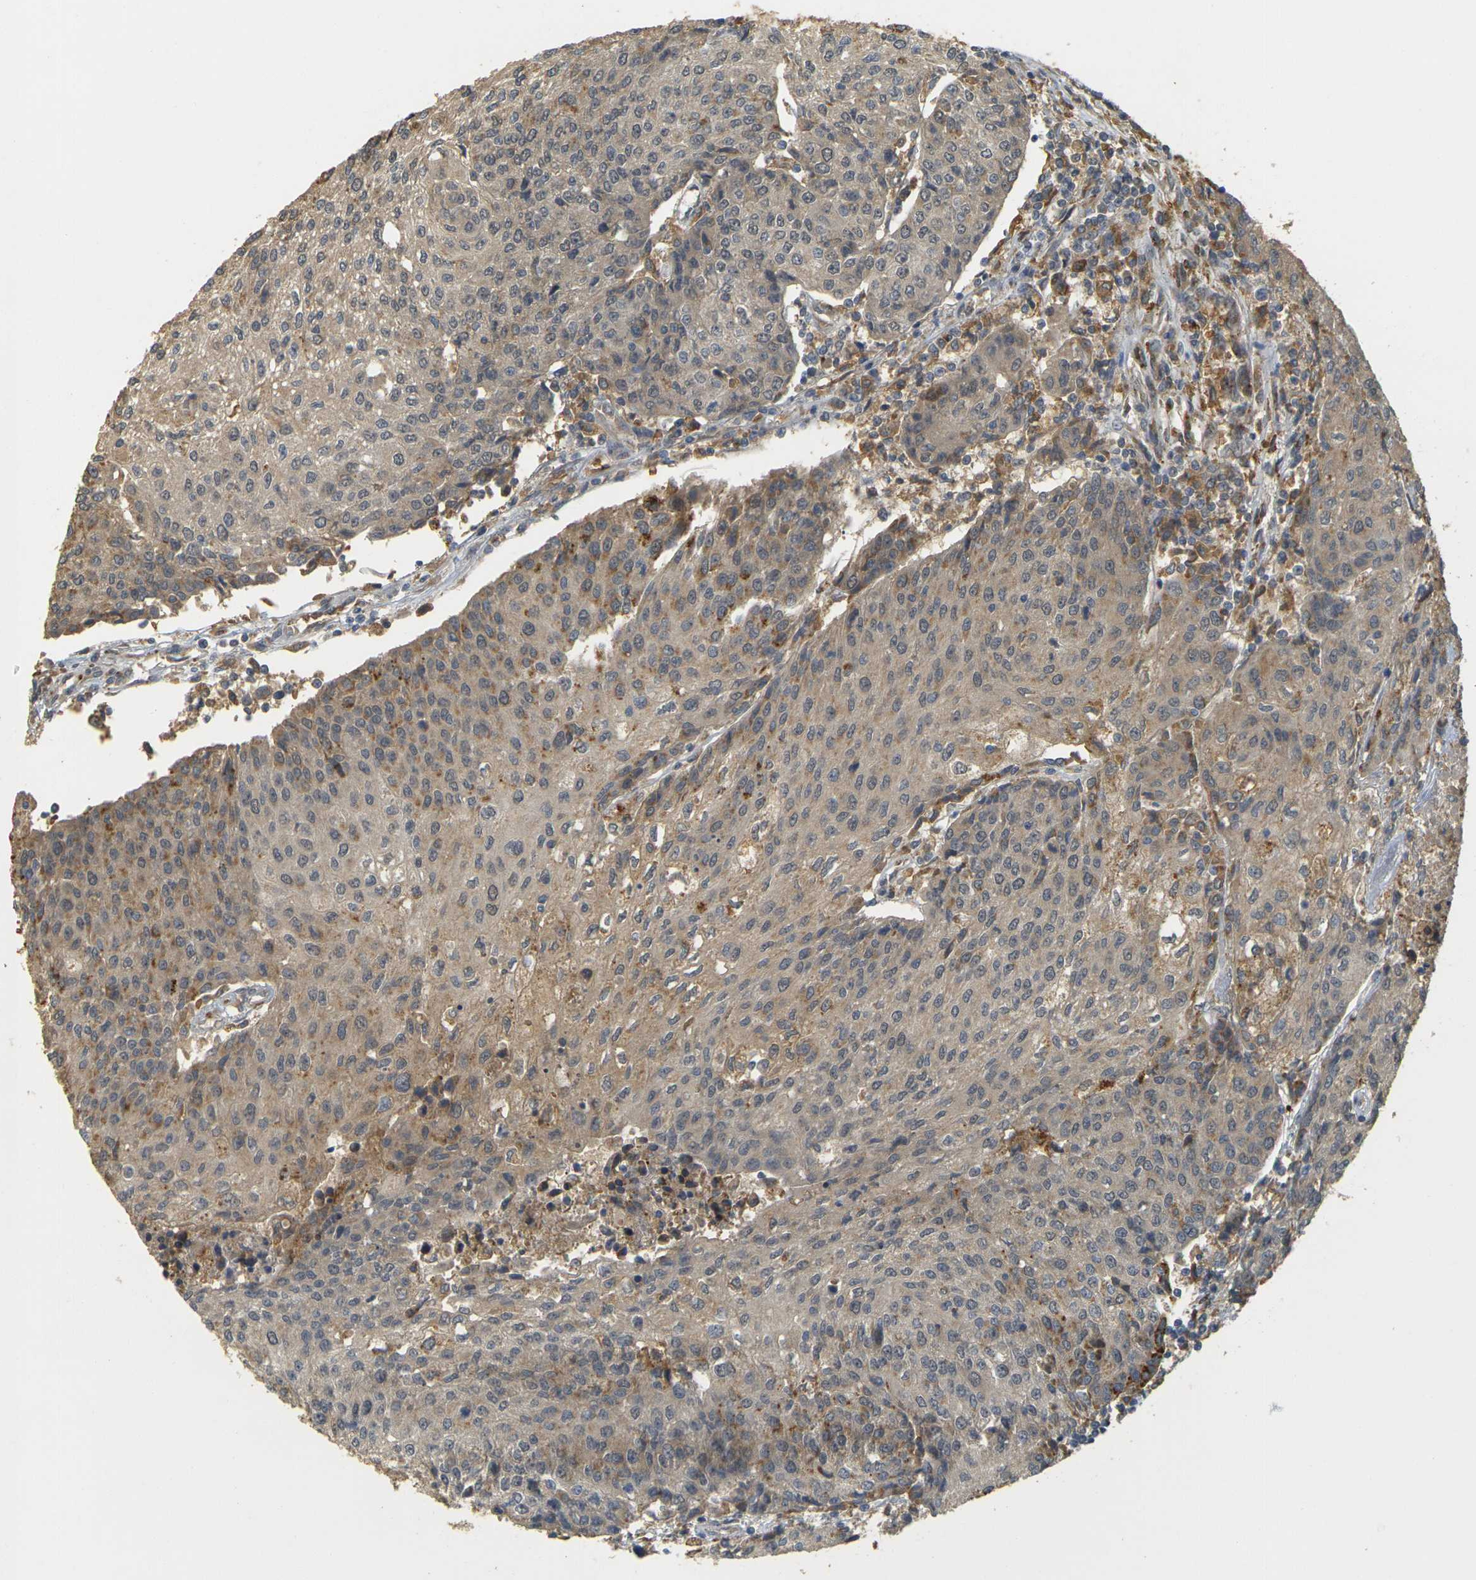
{"staining": {"intensity": "weak", "quantity": "<25%", "location": "cytoplasmic/membranous"}, "tissue": "urothelial cancer", "cell_type": "Tumor cells", "image_type": "cancer", "snomed": [{"axis": "morphology", "description": "Urothelial carcinoma, High grade"}, {"axis": "topography", "description": "Urinary bladder"}], "caption": "Urothelial cancer was stained to show a protein in brown. There is no significant expression in tumor cells.", "gene": "MEGF9", "patient": {"sex": "female", "age": 85}}